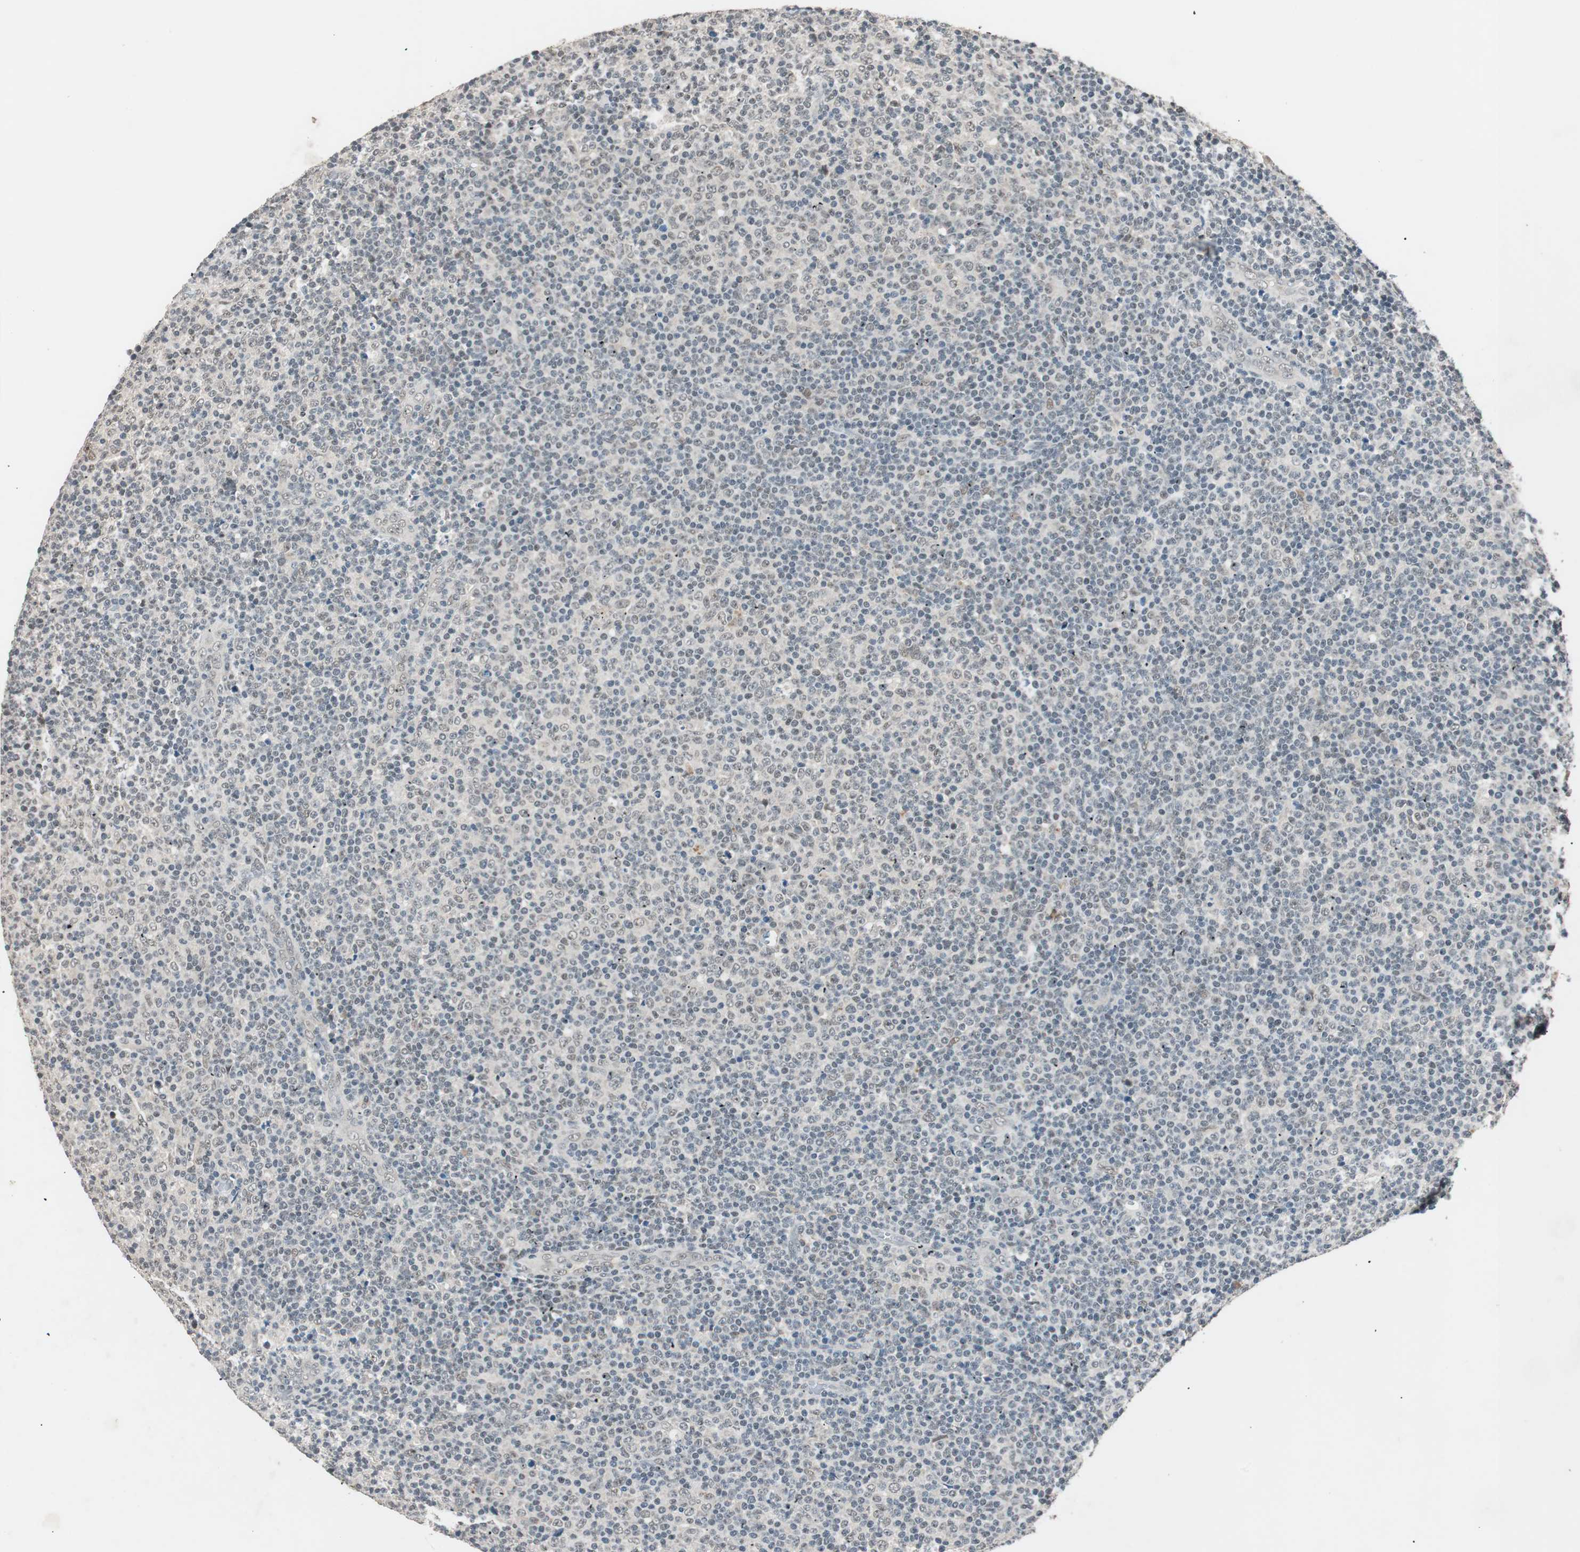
{"staining": {"intensity": "weak", "quantity": "25%-75%", "location": "nuclear"}, "tissue": "lymphoma", "cell_type": "Tumor cells", "image_type": "cancer", "snomed": [{"axis": "morphology", "description": "Malignant lymphoma, non-Hodgkin's type, Low grade"}, {"axis": "topography", "description": "Lymph node"}], "caption": "Protein expression analysis of human malignant lymphoma, non-Hodgkin's type (low-grade) reveals weak nuclear expression in approximately 25%-75% of tumor cells.", "gene": "NFRKB", "patient": {"sex": "male", "age": 70}}